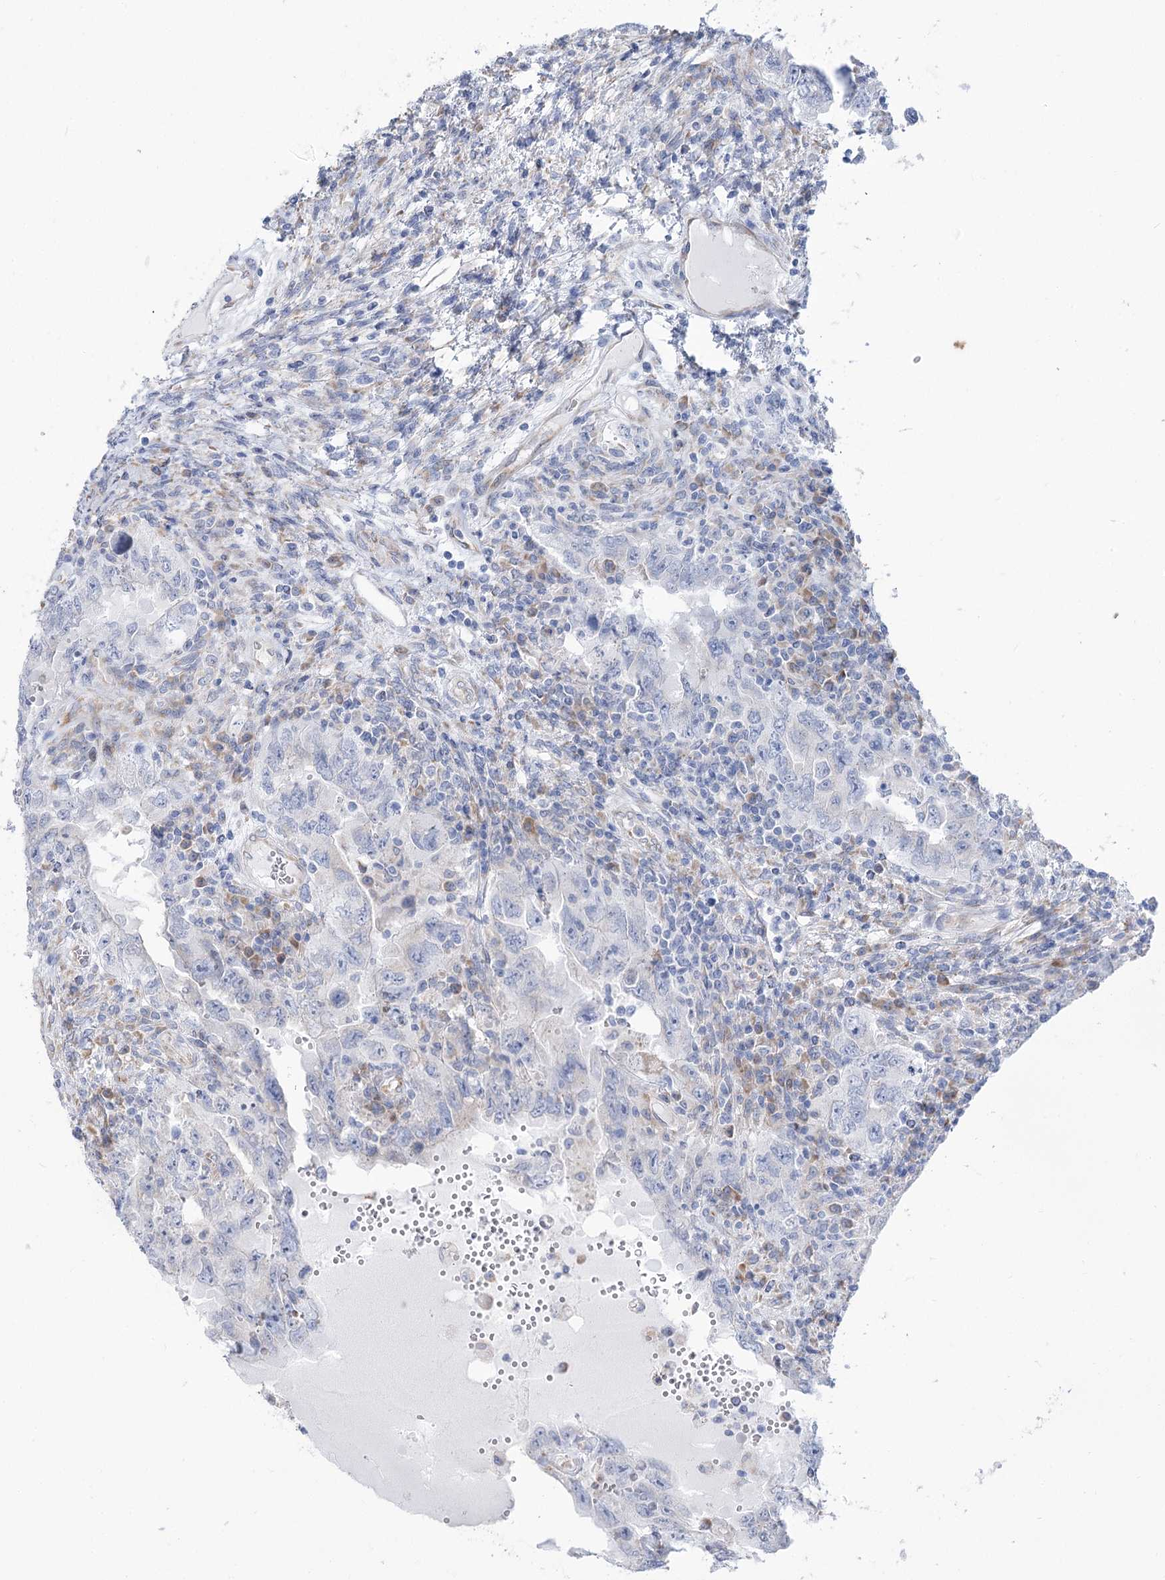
{"staining": {"intensity": "negative", "quantity": "none", "location": "none"}, "tissue": "testis cancer", "cell_type": "Tumor cells", "image_type": "cancer", "snomed": [{"axis": "morphology", "description": "Carcinoma, Embryonal, NOS"}, {"axis": "topography", "description": "Testis"}], "caption": "The histopathology image displays no significant staining in tumor cells of testis cancer.", "gene": "STT3B", "patient": {"sex": "male", "age": 26}}